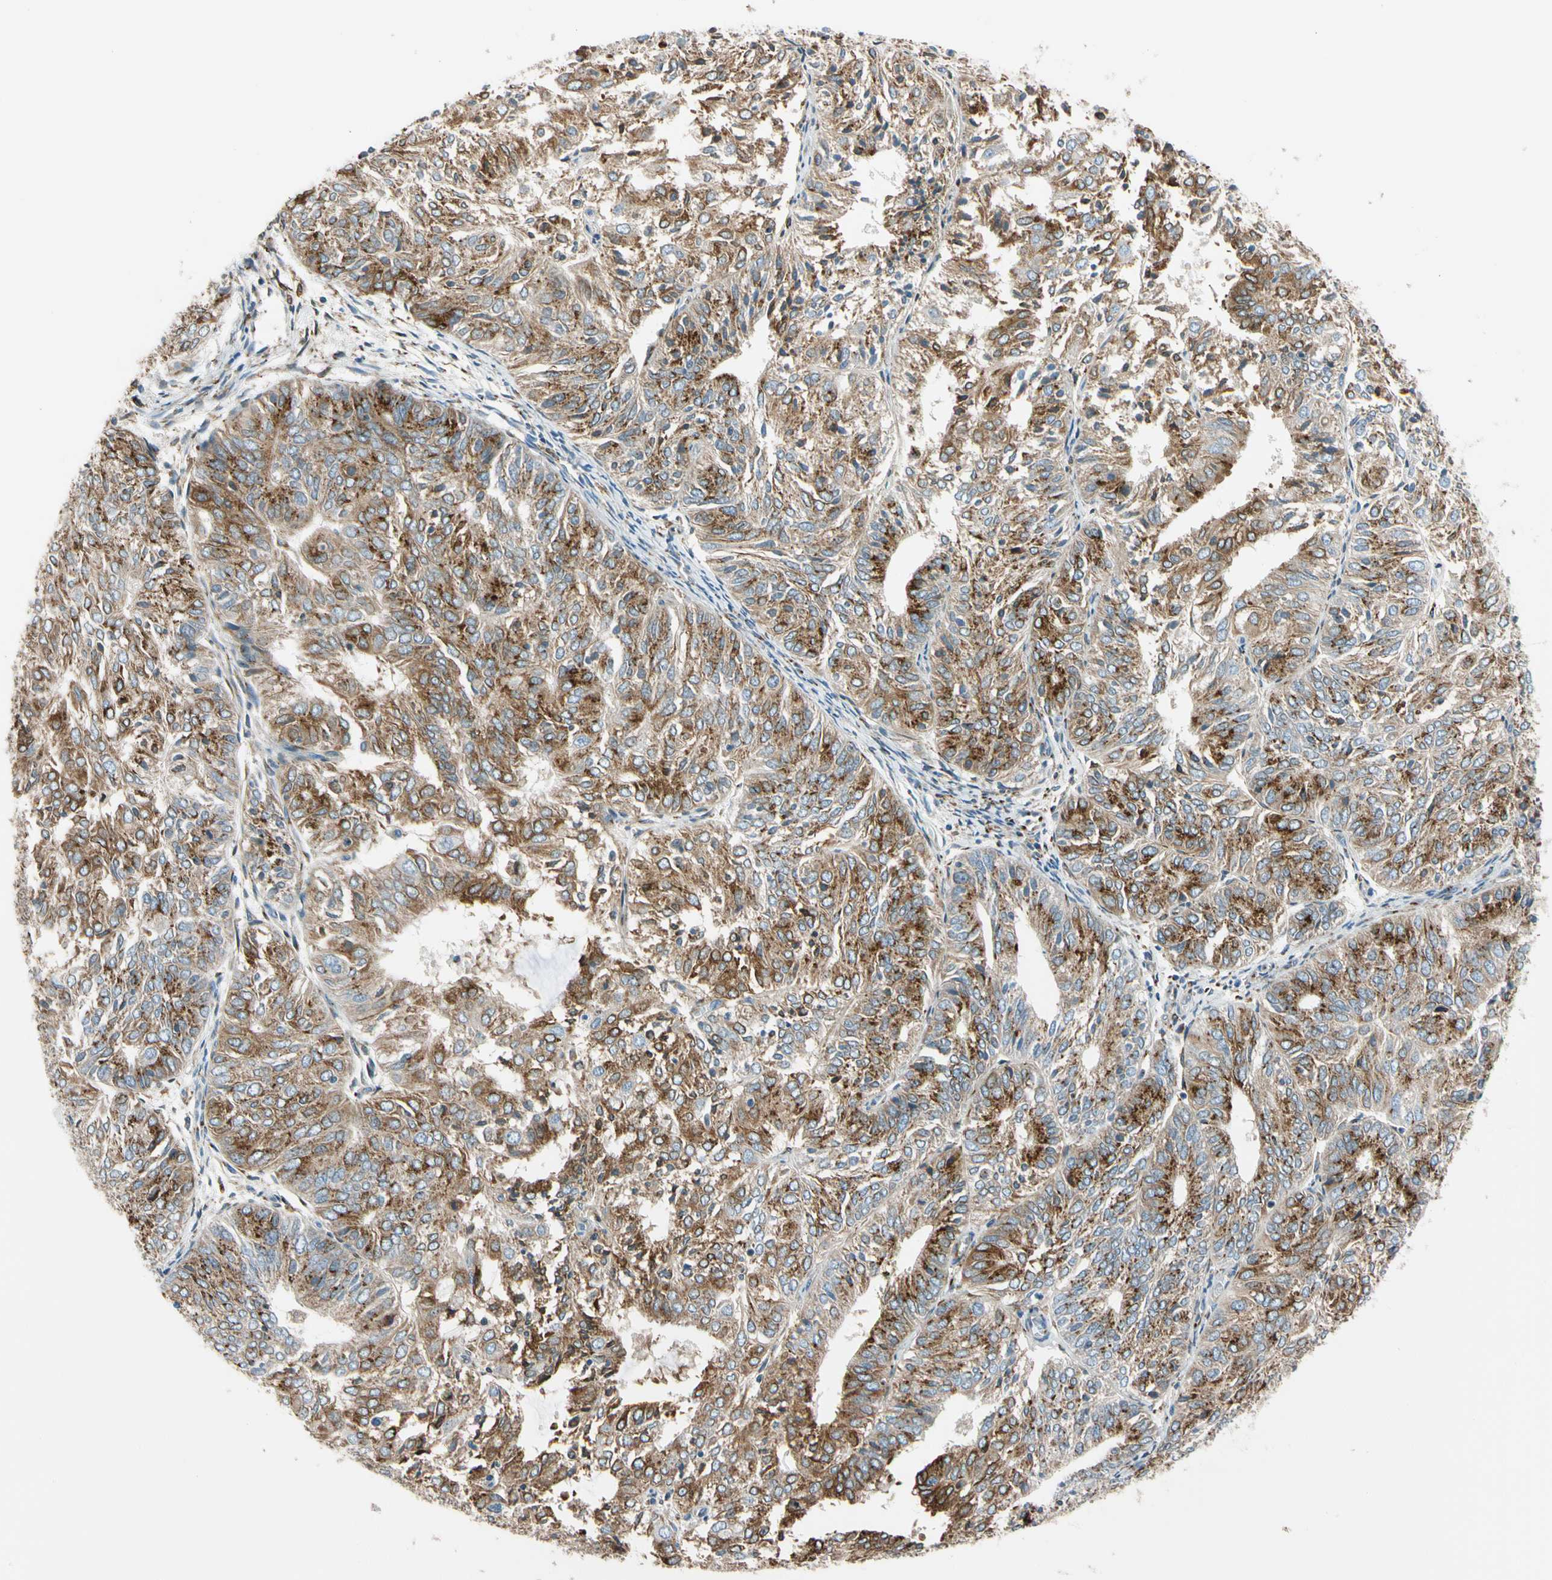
{"staining": {"intensity": "moderate", "quantity": ">75%", "location": "cytoplasmic/membranous"}, "tissue": "endometrial cancer", "cell_type": "Tumor cells", "image_type": "cancer", "snomed": [{"axis": "morphology", "description": "Adenocarcinoma, NOS"}, {"axis": "topography", "description": "Uterus"}], "caption": "An immunohistochemistry (IHC) histopathology image of tumor tissue is shown. Protein staining in brown highlights moderate cytoplasmic/membranous positivity in endometrial adenocarcinoma within tumor cells. (DAB (3,3'-diaminobenzidine) IHC with brightfield microscopy, high magnification).", "gene": "NUCB1", "patient": {"sex": "female", "age": 60}}